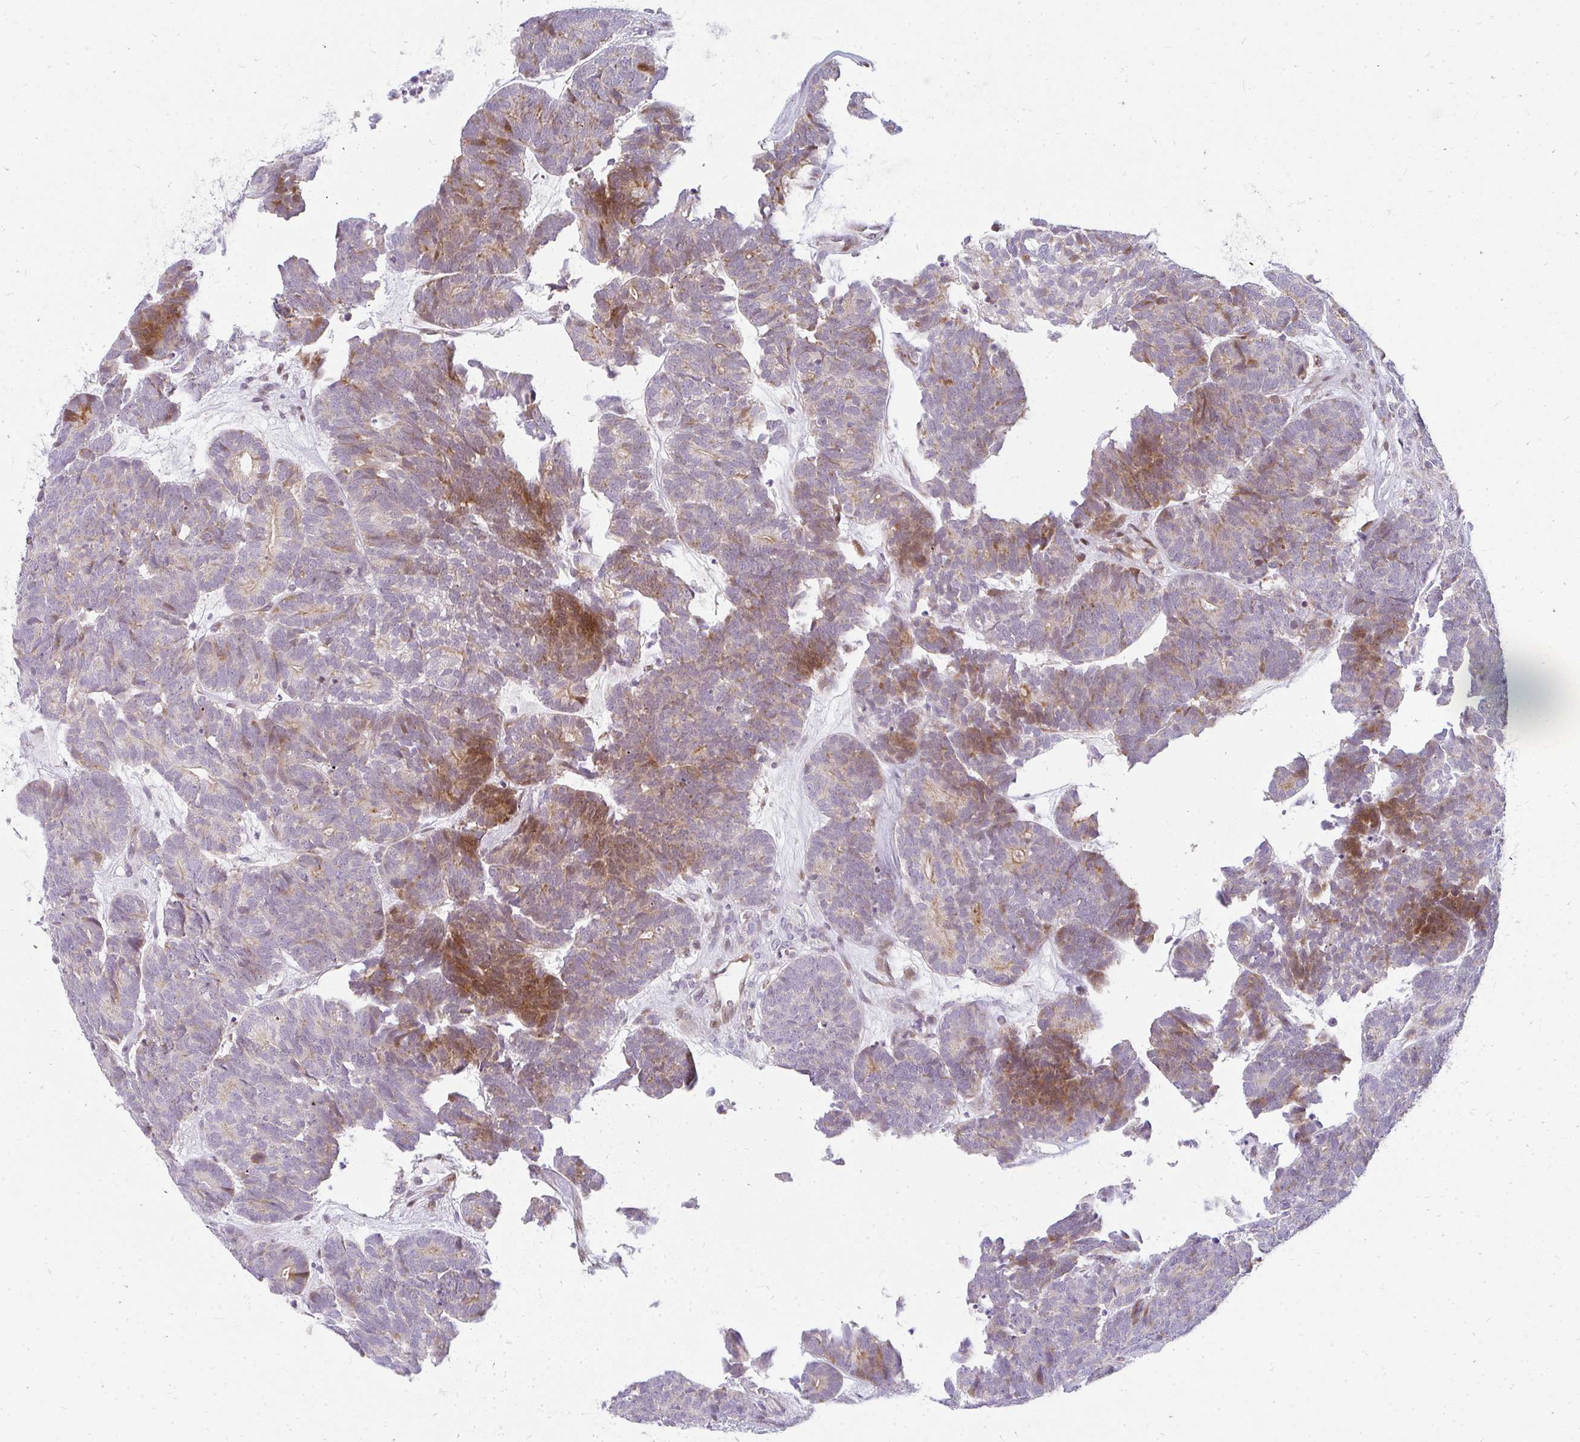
{"staining": {"intensity": "moderate", "quantity": "<25%", "location": "cytoplasmic/membranous"}, "tissue": "head and neck cancer", "cell_type": "Tumor cells", "image_type": "cancer", "snomed": [{"axis": "morphology", "description": "Adenocarcinoma, NOS"}, {"axis": "topography", "description": "Head-Neck"}], "caption": "Head and neck adenocarcinoma was stained to show a protein in brown. There is low levels of moderate cytoplasmic/membranous positivity in approximately <25% of tumor cells. (DAB (3,3'-diaminobenzidine) IHC, brown staining for protein, blue staining for nuclei).", "gene": "PLA2G5", "patient": {"sex": "female", "age": 81}}